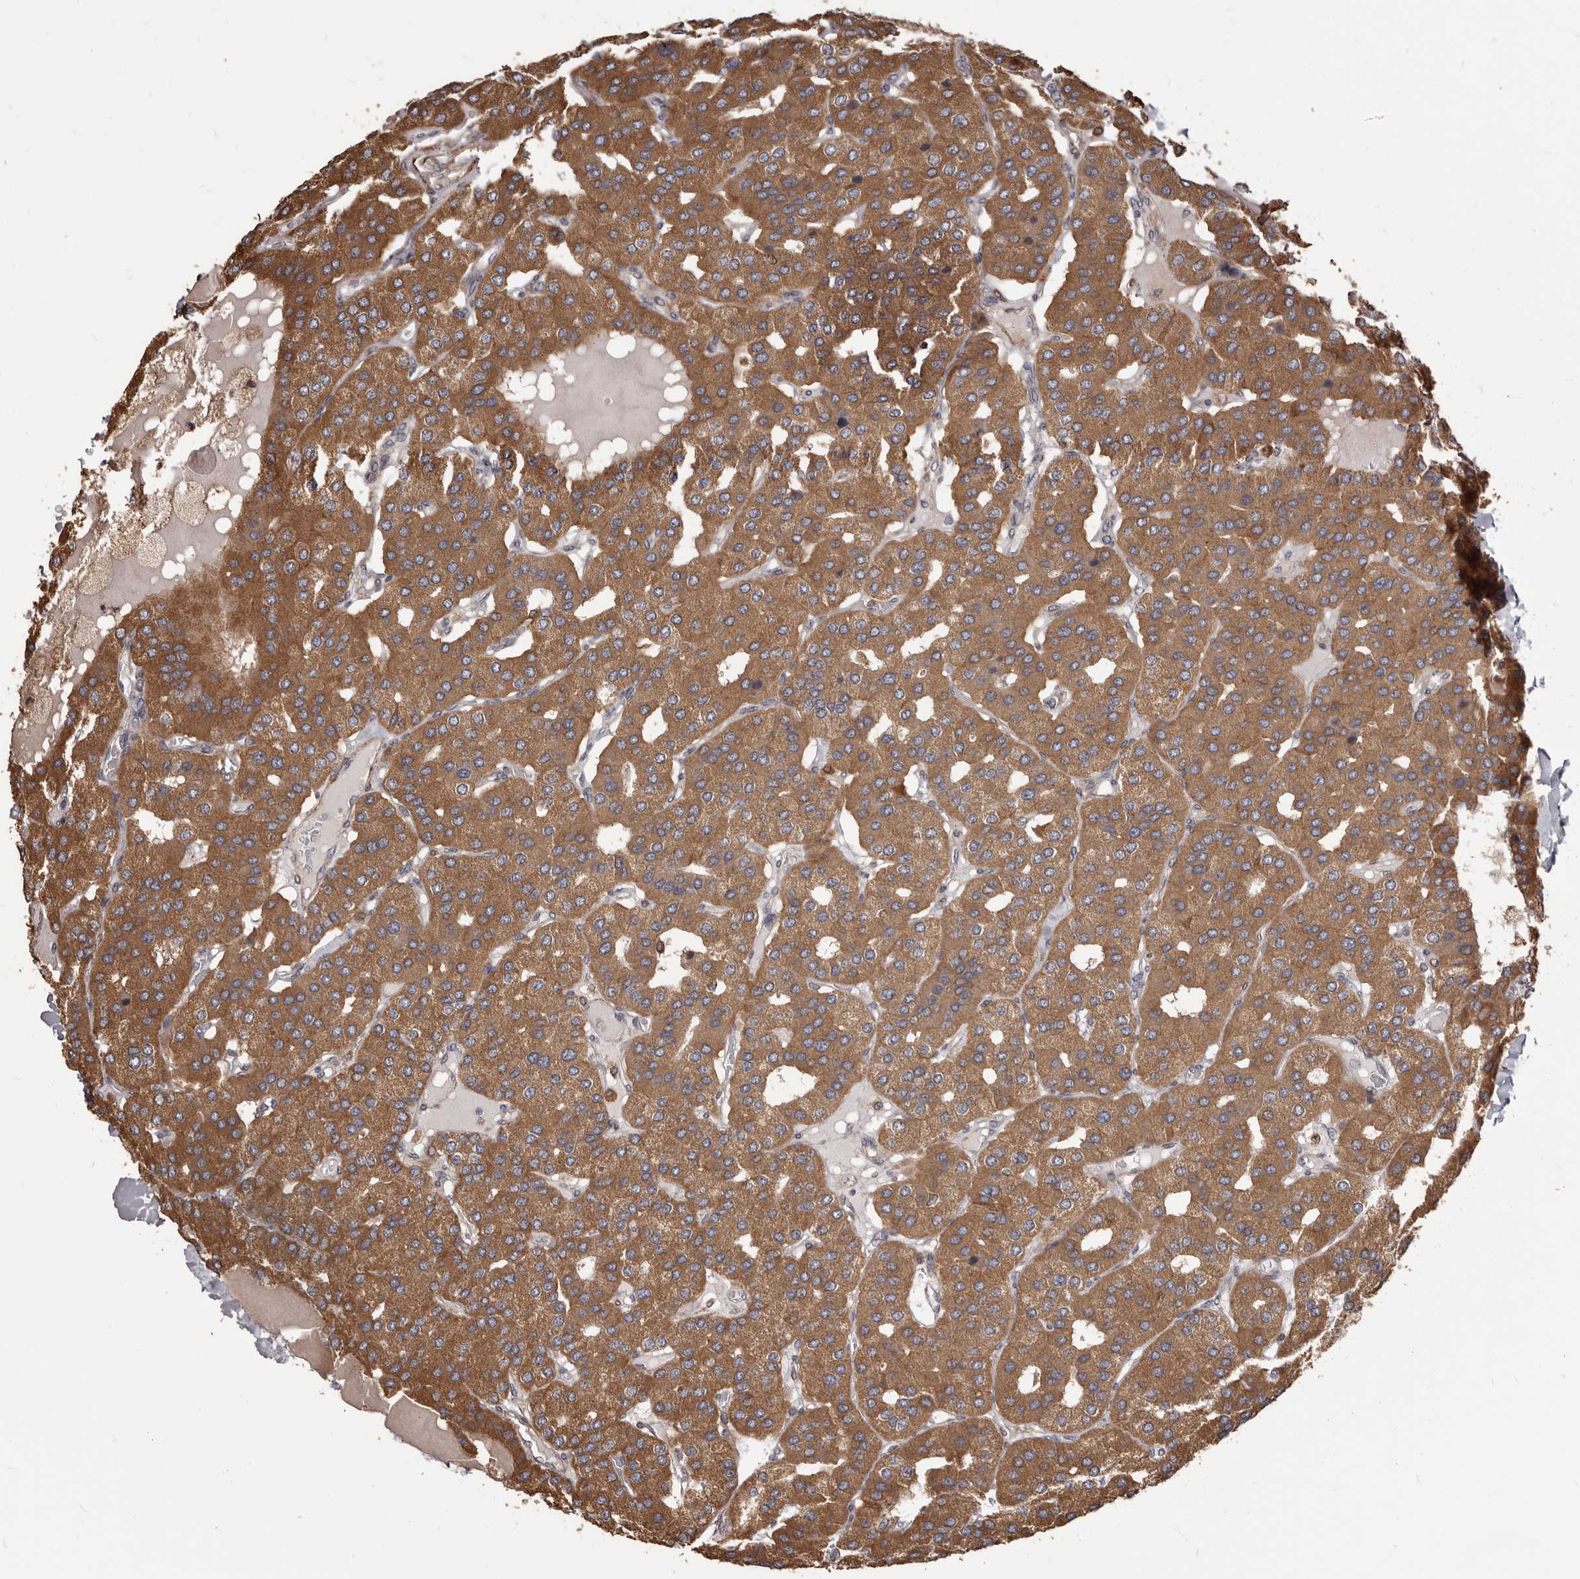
{"staining": {"intensity": "moderate", "quantity": ">75%", "location": "cytoplasmic/membranous"}, "tissue": "parathyroid gland", "cell_type": "Glandular cells", "image_type": "normal", "snomed": [{"axis": "morphology", "description": "Normal tissue, NOS"}, {"axis": "morphology", "description": "Adenoma, NOS"}, {"axis": "topography", "description": "Parathyroid gland"}], "caption": "Glandular cells demonstrate moderate cytoplasmic/membranous positivity in approximately >75% of cells in benign parathyroid gland.", "gene": "ZCCHC7", "patient": {"sex": "female", "age": 86}}